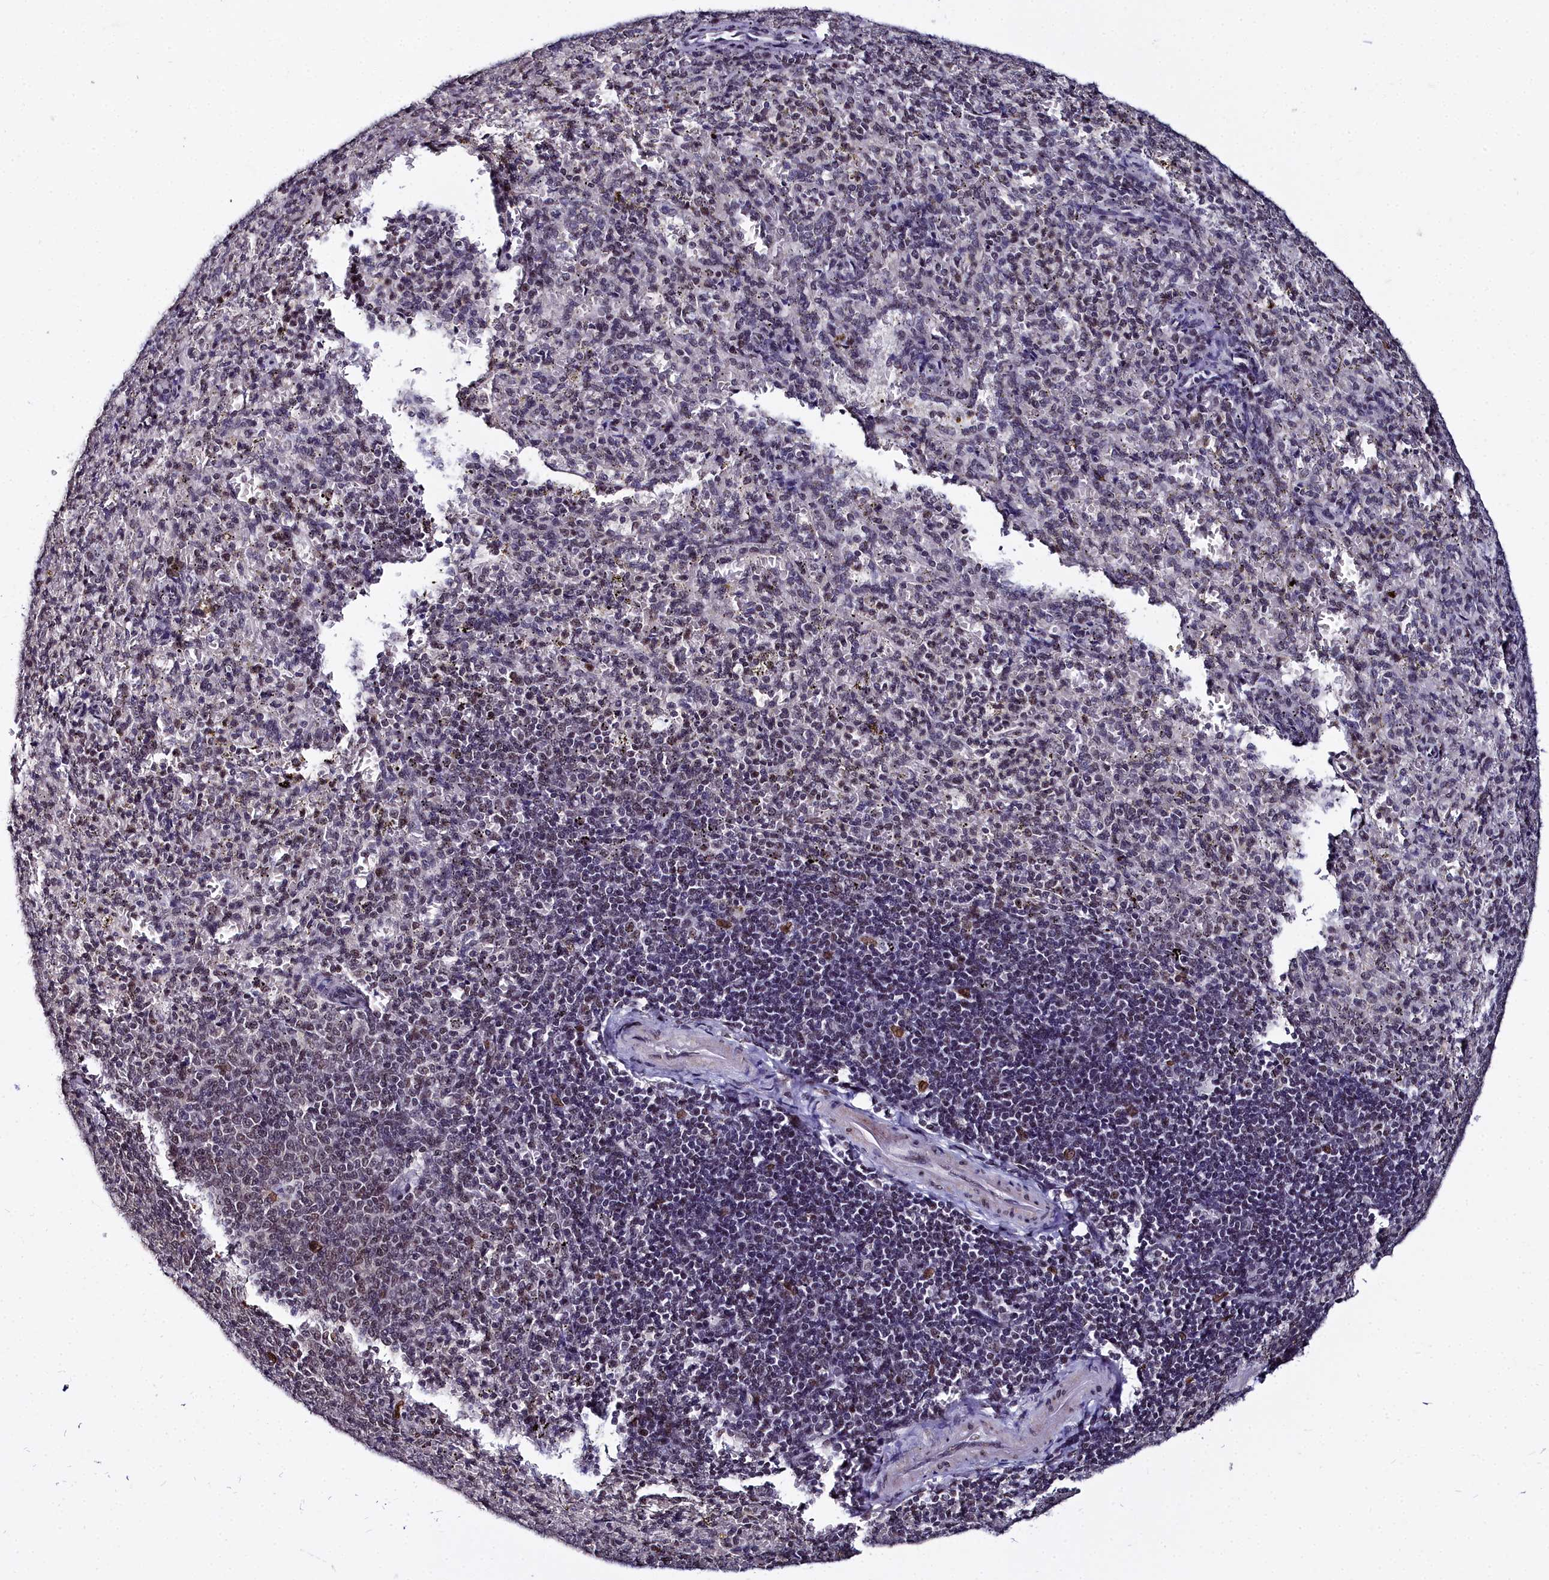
{"staining": {"intensity": "weak", "quantity": "<25%", "location": "nuclear"}, "tissue": "spleen", "cell_type": "Cells in red pulp", "image_type": "normal", "snomed": [{"axis": "morphology", "description": "Normal tissue, NOS"}, {"axis": "topography", "description": "Spleen"}], "caption": "This is an immunohistochemistry (IHC) micrograph of benign human spleen. There is no expression in cells in red pulp.", "gene": "CCDC97", "patient": {"sex": "female", "age": 21}}